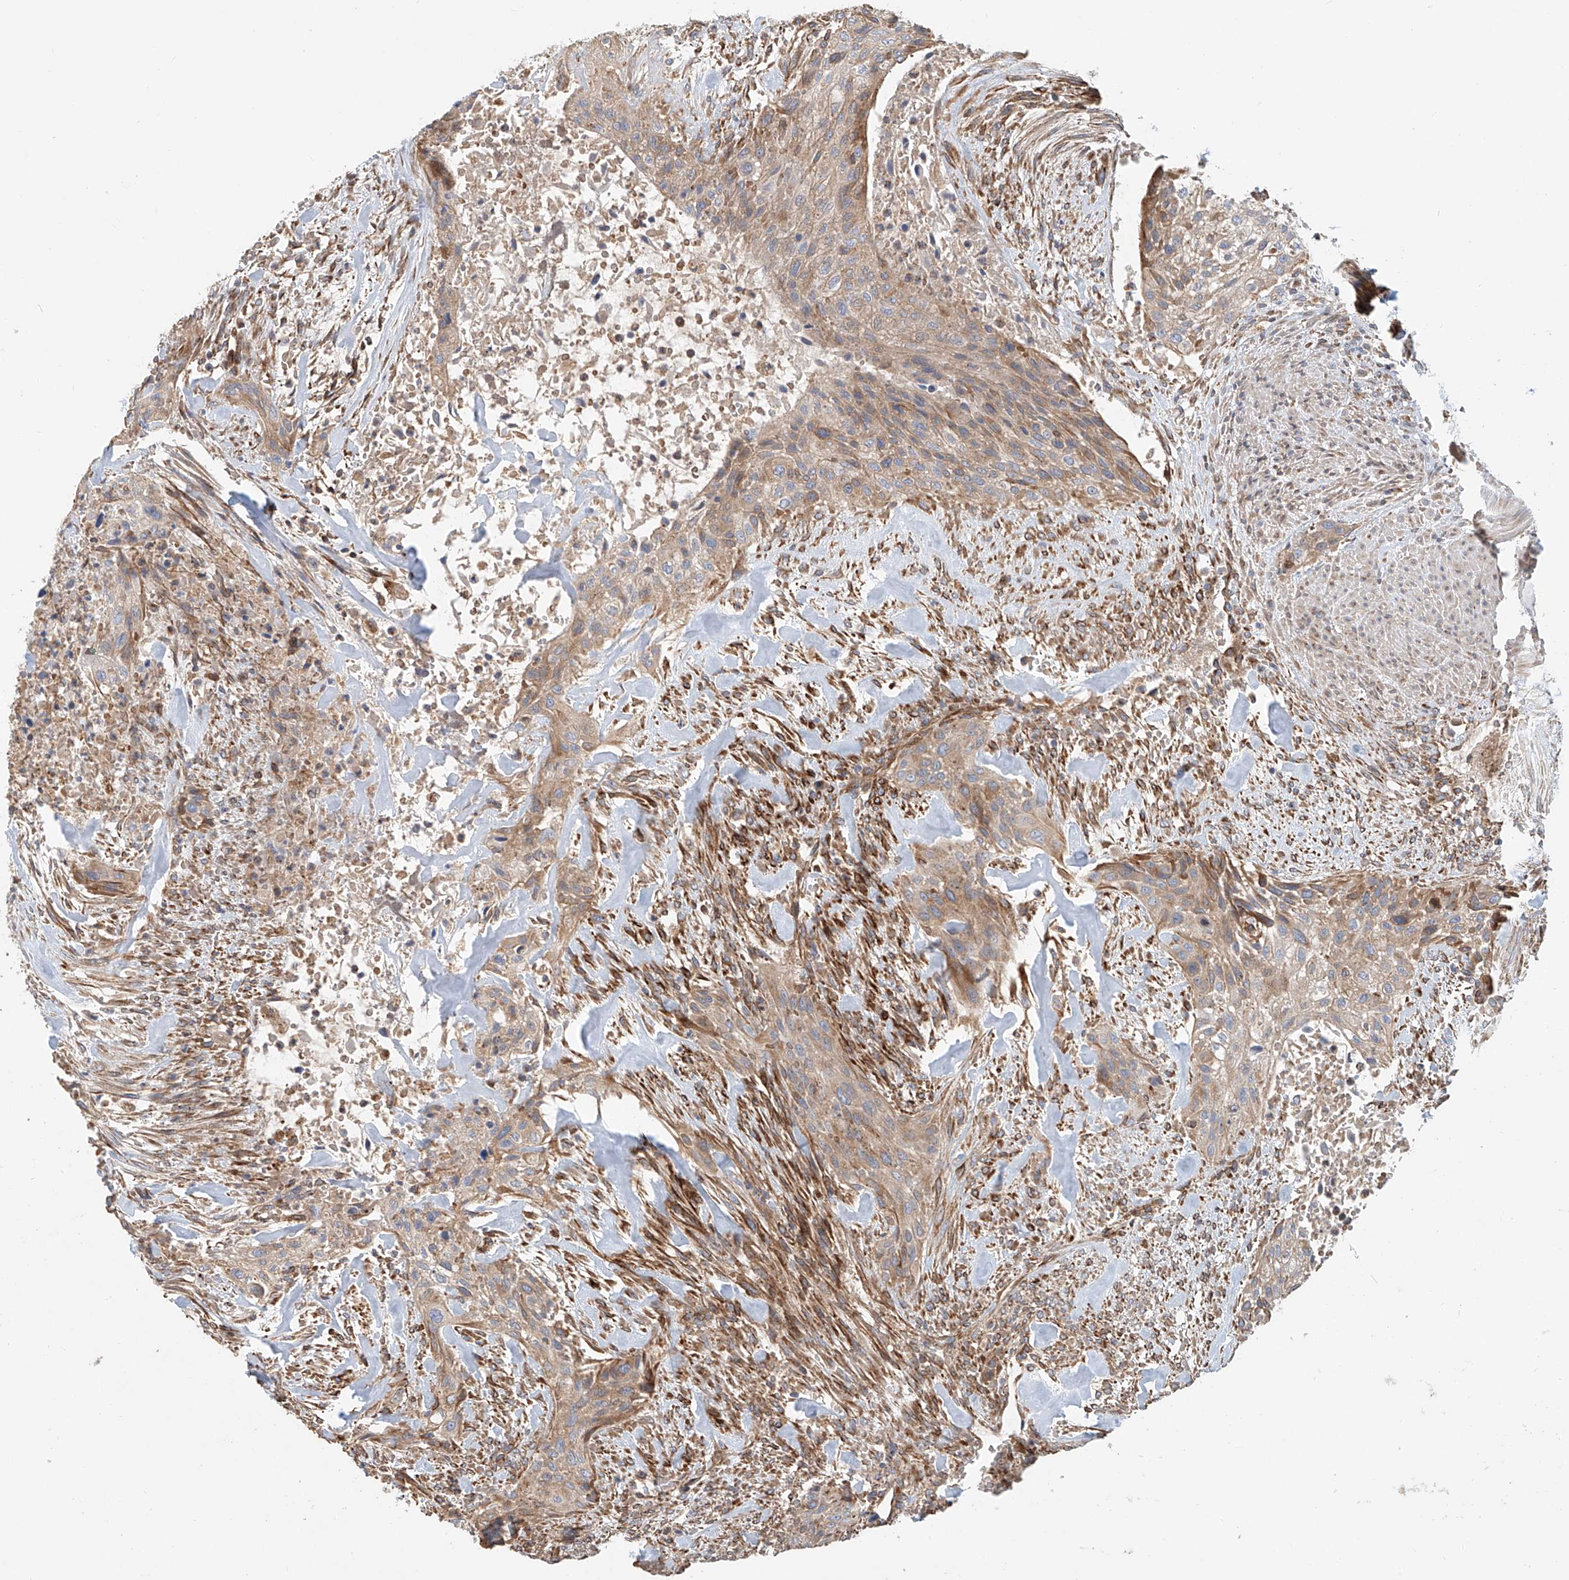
{"staining": {"intensity": "moderate", "quantity": ">75%", "location": "cytoplasmic/membranous"}, "tissue": "urothelial cancer", "cell_type": "Tumor cells", "image_type": "cancer", "snomed": [{"axis": "morphology", "description": "Urothelial carcinoma, High grade"}, {"axis": "topography", "description": "Urinary bladder"}], "caption": "Immunohistochemical staining of urothelial cancer displays moderate cytoplasmic/membranous protein staining in approximately >75% of tumor cells. The protein of interest is shown in brown color, while the nuclei are stained blue.", "gene": "HGSNAT", "patient": {"sex": "male", "age": 35}}